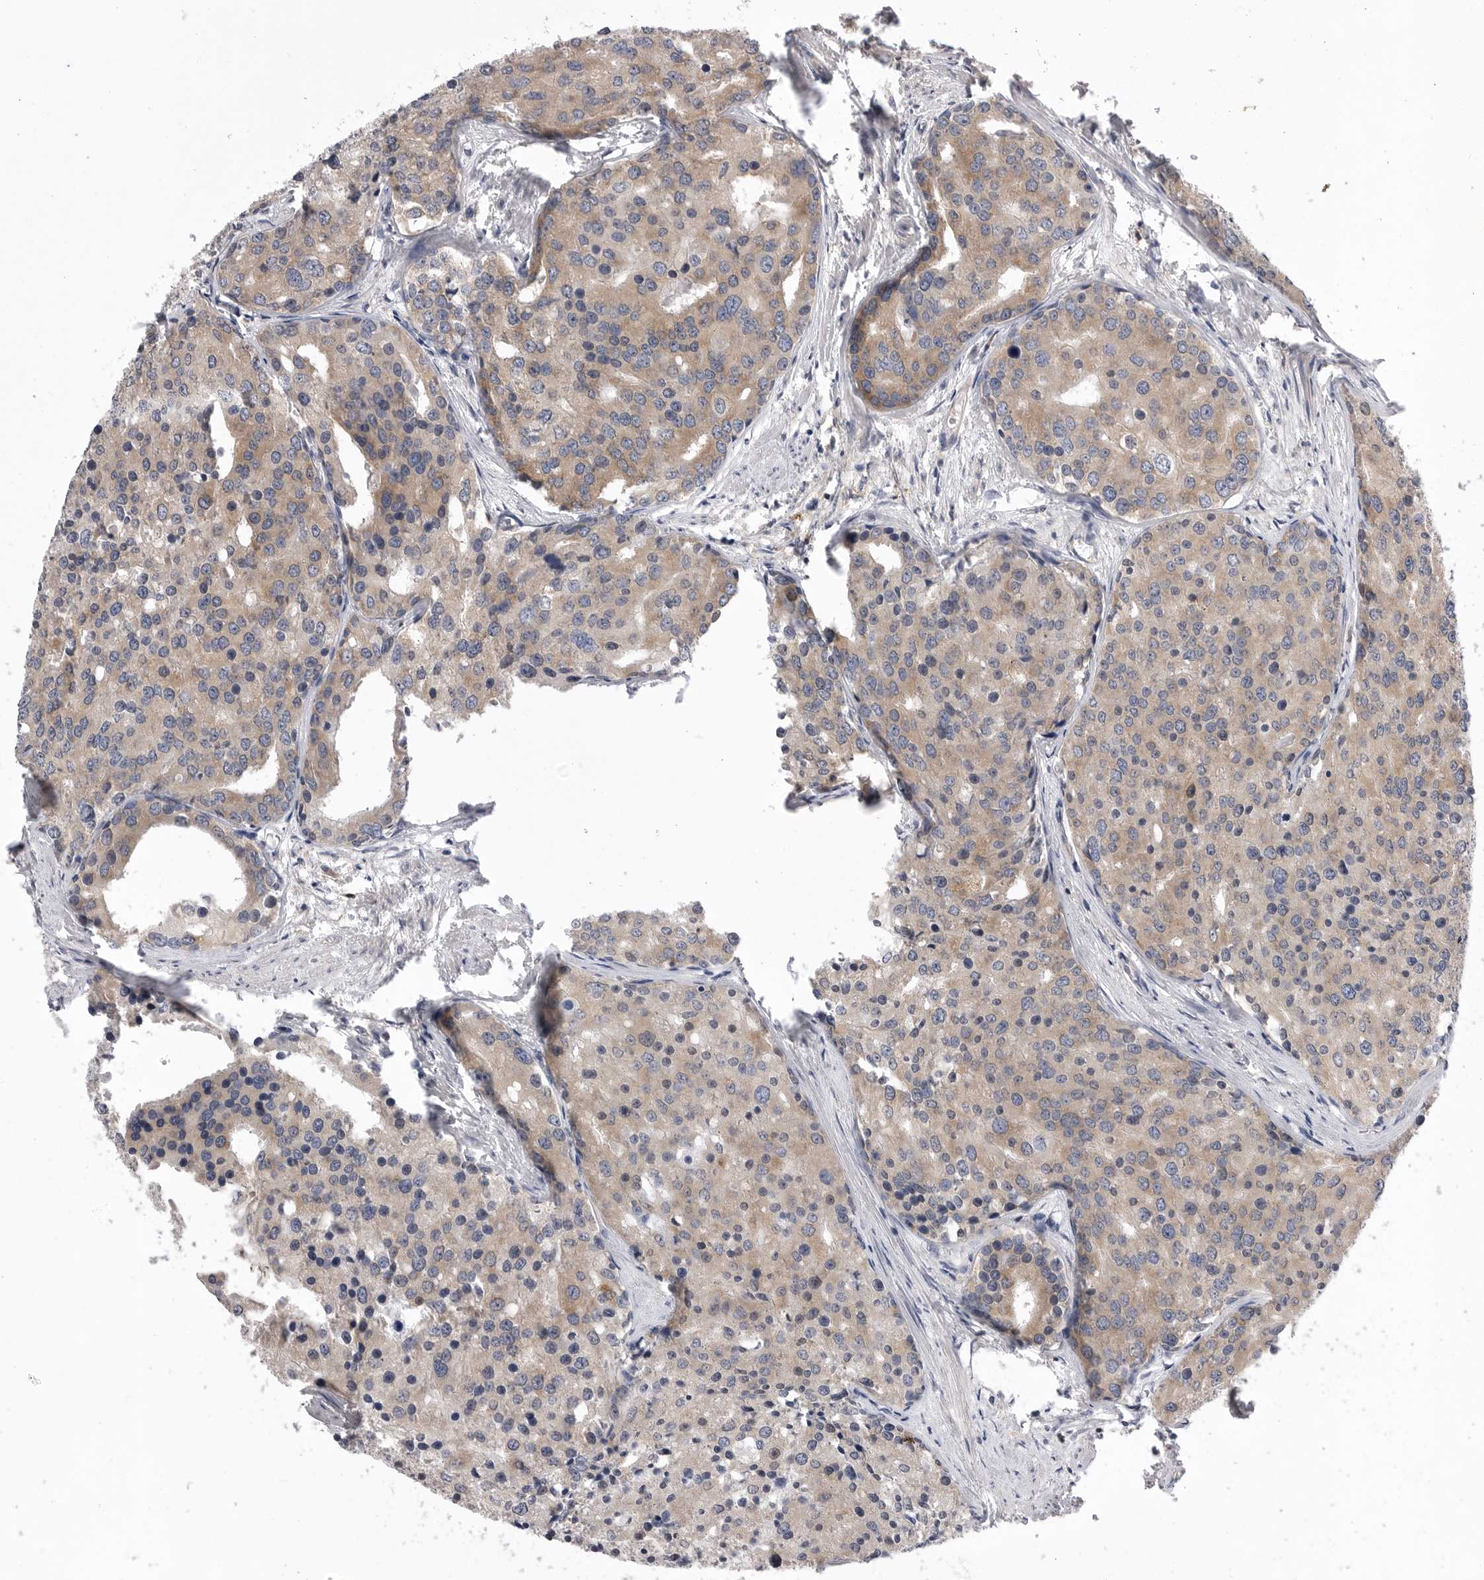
{"staining": {"intensity": "weak", "quantity": ">75%", "location": "cytoplasmic/membranous"}, "tissue": "prostate cancer", "cell_type": "Tumor cells", "image_type": "cancer", "snomed": [{"axis": "morphology", "description": "Adenocarcinoma, High grade"}, {"axis": "topography", "description": "Prostate"}], "caption": "Human high-grade adenocarcinoma (prostate) stained for a protein (brown) shows weak cytoplasmic/membranous positive expression in about >75% of tumor cells.", "gene": "VAC14", "patient": {"sex": "male", "age": 50}}